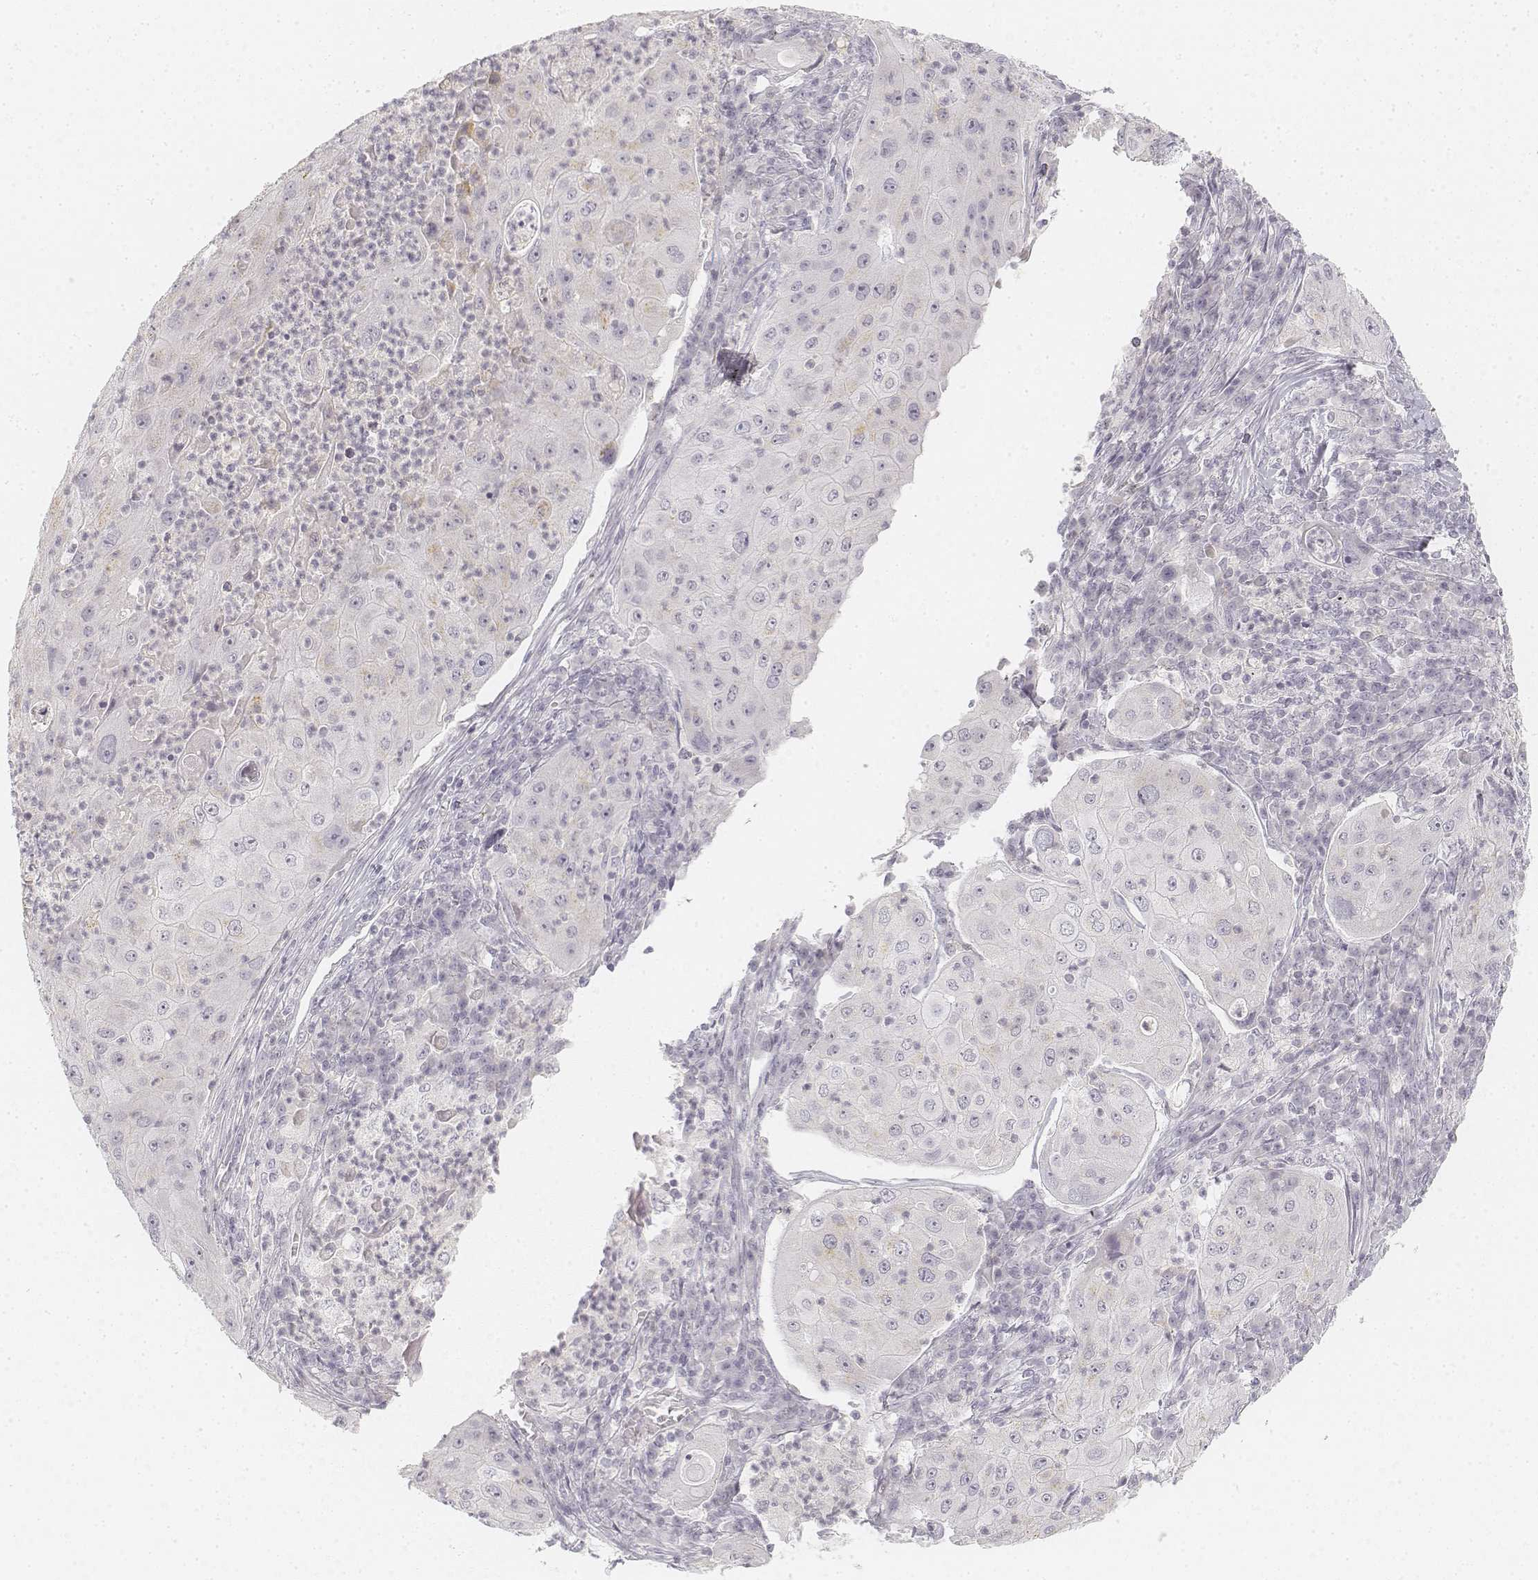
{"staining": {"intensity": "negative", "quantity": "none", "location": "none"}, "tissue": "lung cancer", "cell_type": "Tumor cells", "image_type": "cancer", "snomed": [{"axis": "morphology", "description": "Squamous cell carcinoma, NOS"}, {"axis": "topography", "description": "Lung"}], "caption": "DAB immunohistochemical staining of lung cancer demonstrates no significant staining in tumor cells.", "gene": "KRTAP2-1", "patient": {"sex": "female", "age": 59}}